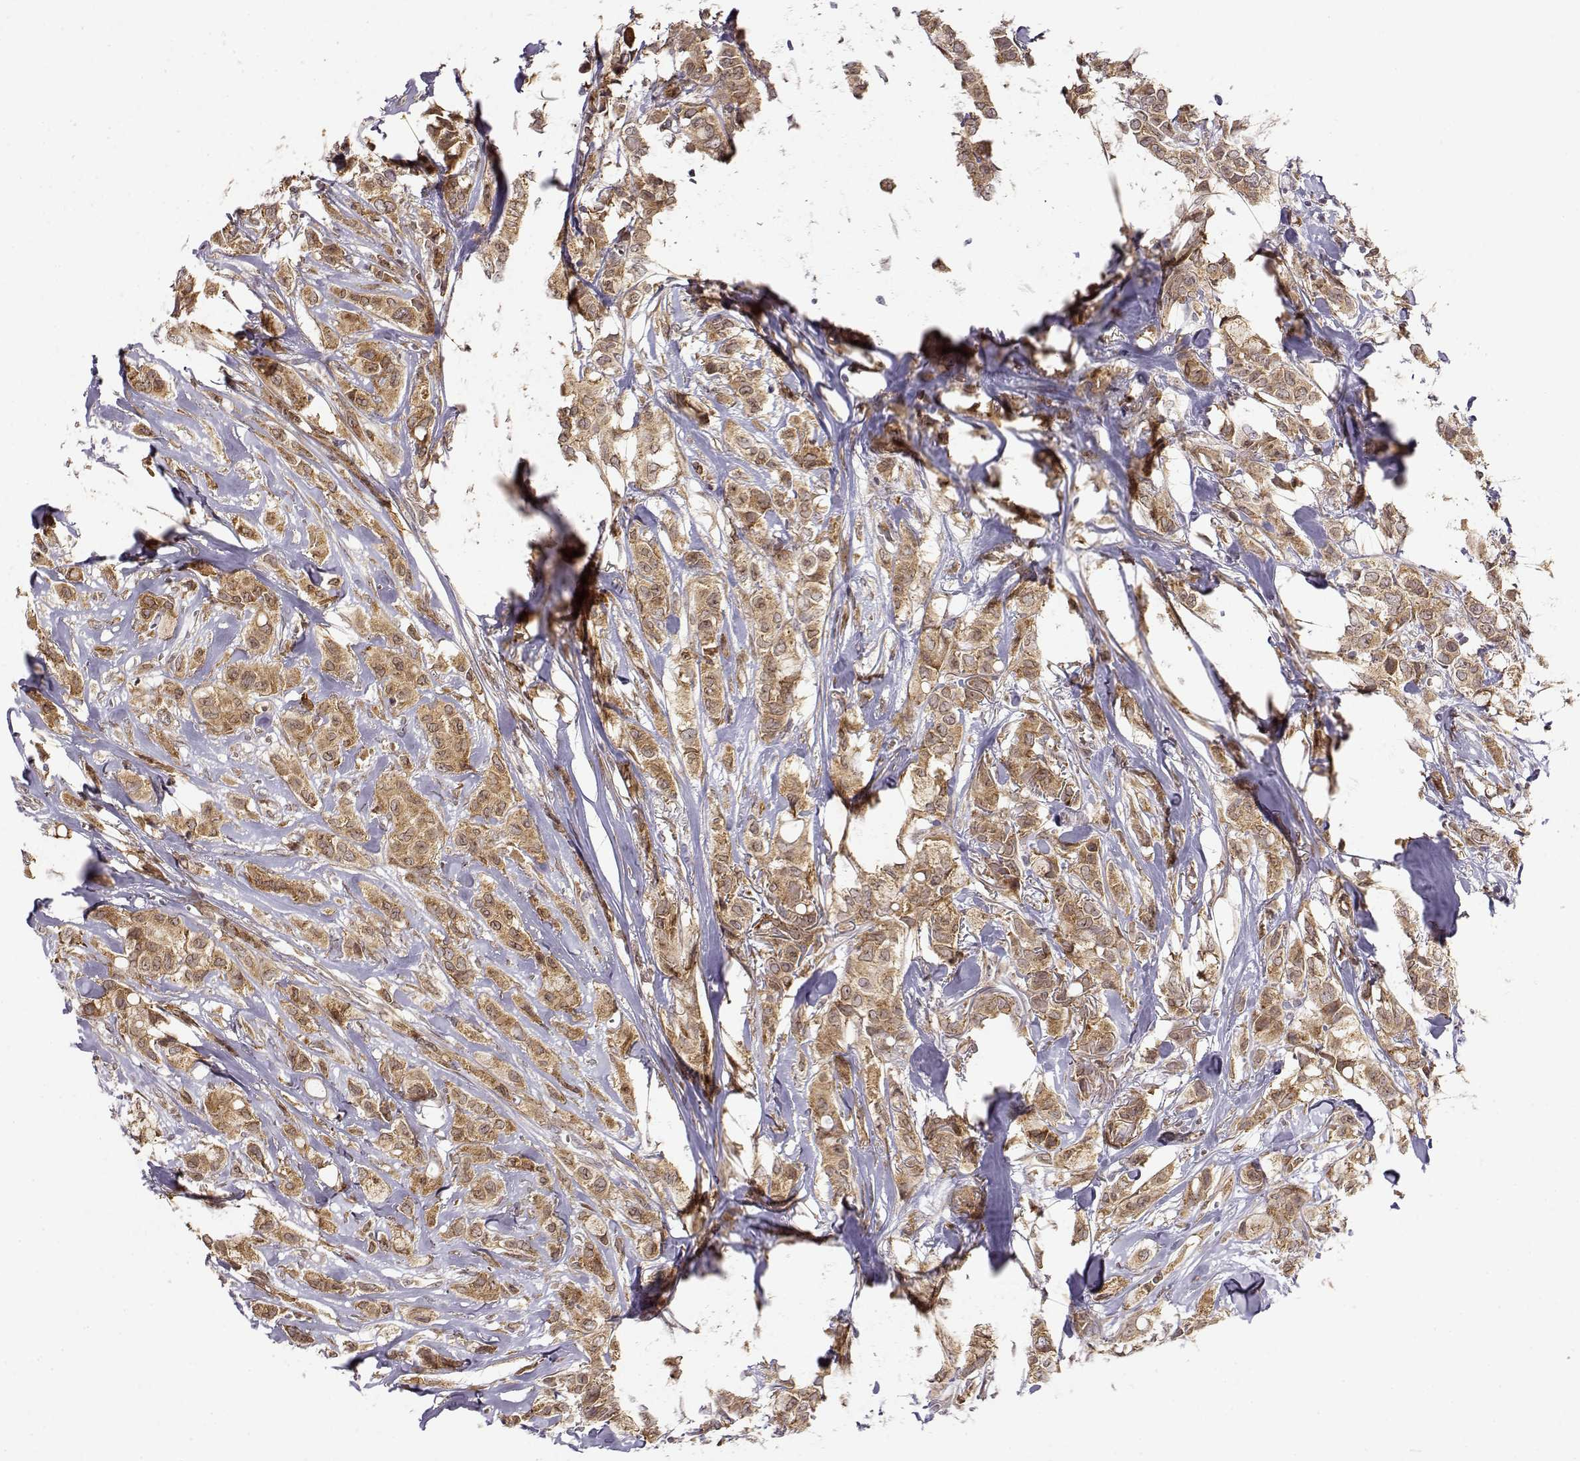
{"staining": {"intensity": "moderate", "quantity": ">75%", "location": "cytoplasmic/membranous"}, "tissue": "breast cancer", "cell_type": "Tumor cells", "image_type": "cancer", "snomed": [{"axis": "morphology", "description": "Duct carcinoma"}, {"axis": "topography", "description": "Breast"}], "caption": "Breast cancer stained for a protein demonstrates moderate cytoplasmic/membranous positivity in tumor cells.", "gene": "ERGIC2", "patient": {"sex": "female", "age": 85}}